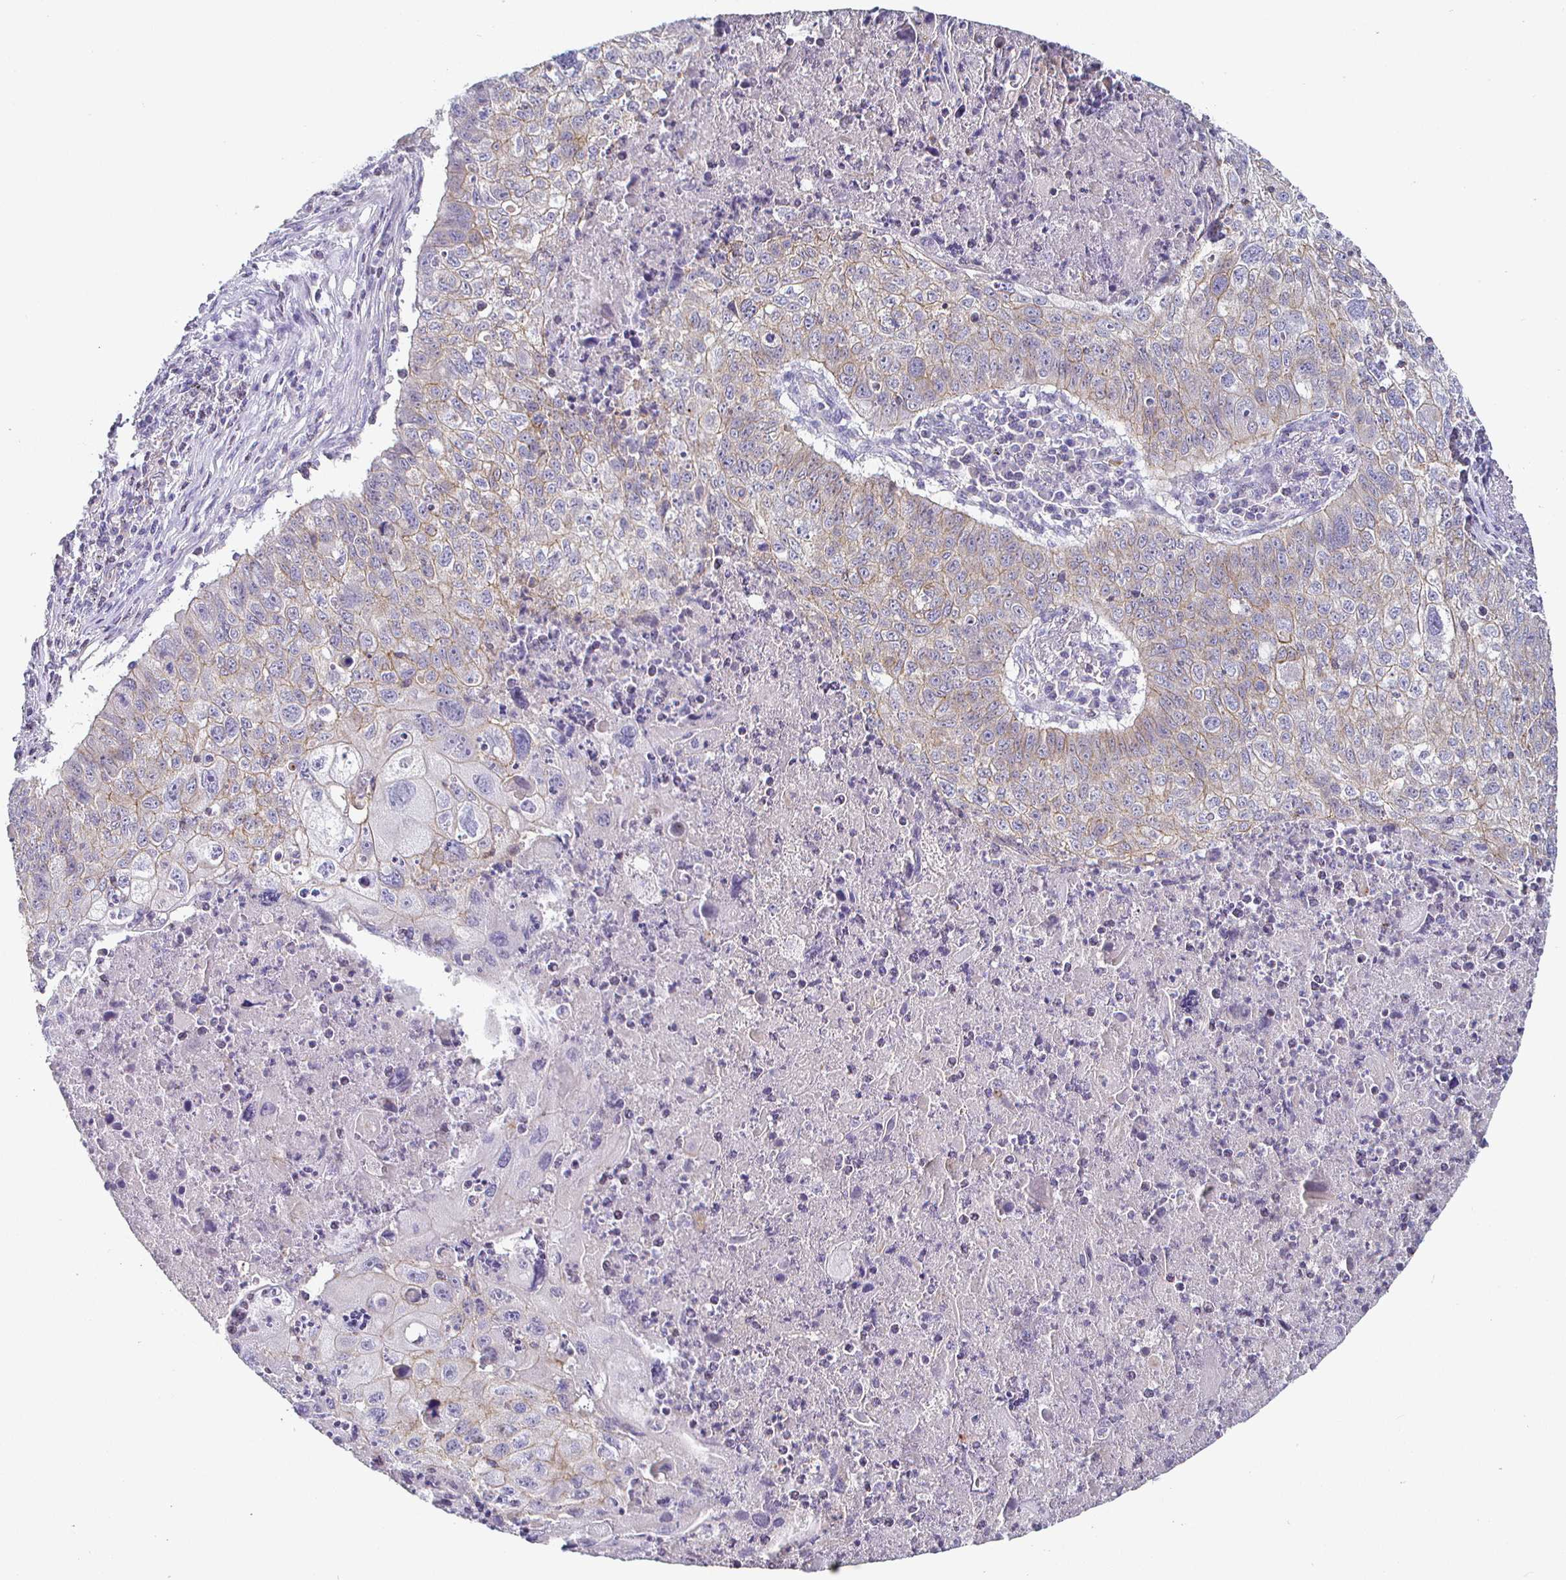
{"staining": {"intensity": "negative", "quantity": "none", "location": "none"}, "tissue": "lung cancer", "cell_type": "Tumor cells", "image_type": "cancer", "snomed": [{"axis": "morphology", "description": "Normal morphology"}, {"axis": "morphology", "description": "Aneuploidy"}, {"axis": "morphology", "description": "Squamous cell carcinoma, NOS"}, {"axis": "topography", "description": "Lymph node"}, {"axis": "topography", "description": "Lung"}], "caption": "Immunohistochemistry of human lung squamous cell carcinoma demonstrates no positivity in tumor cells.", "gene": "PIWIL3", "patient": {"sex": "female", "age": 76}}